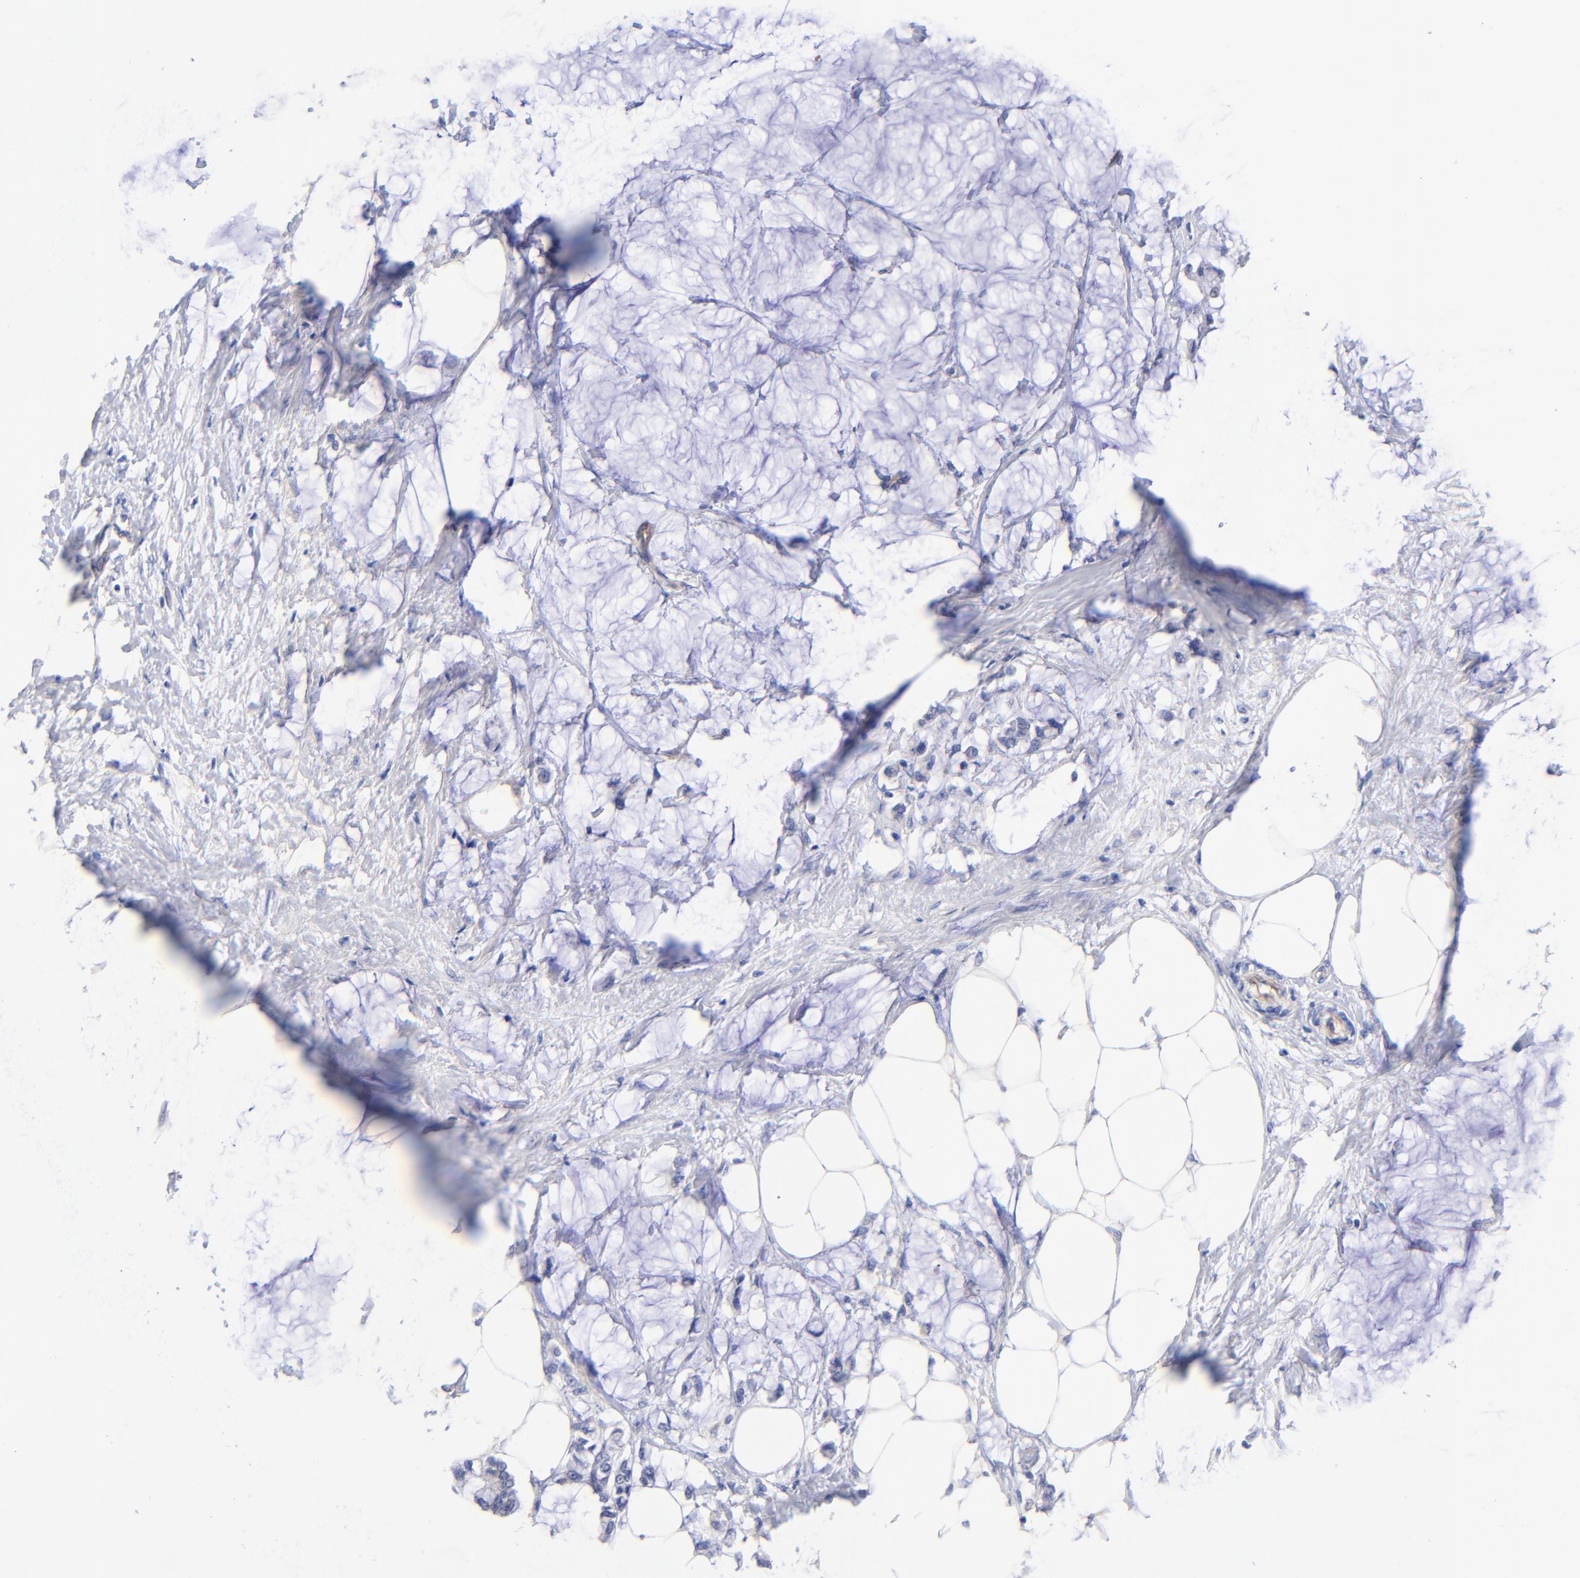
{"staining": {"intensity": "negative", "quantity": "none", "location": "none"}, "tissue": "colorectal cancer", "cell_type": "Tumor cells", "image_type": "cancer", "snomed": [{"axis": "morphology", "description": "Normal tissue, NOS"}, {"axis": "morphology", "description": "Adenocarcinoma, NOS"}, {"axis": "topography", "description": "Colon"}, {"axis": "topography", "description": "Peripheral nerve tissue"}], "caption": "Immunohistochemical staining of human colorectal cancer displays no significant positivity in tumor cells.", "gene": "SLC44A2", "patient": {"sex": "male", "age": 14}}